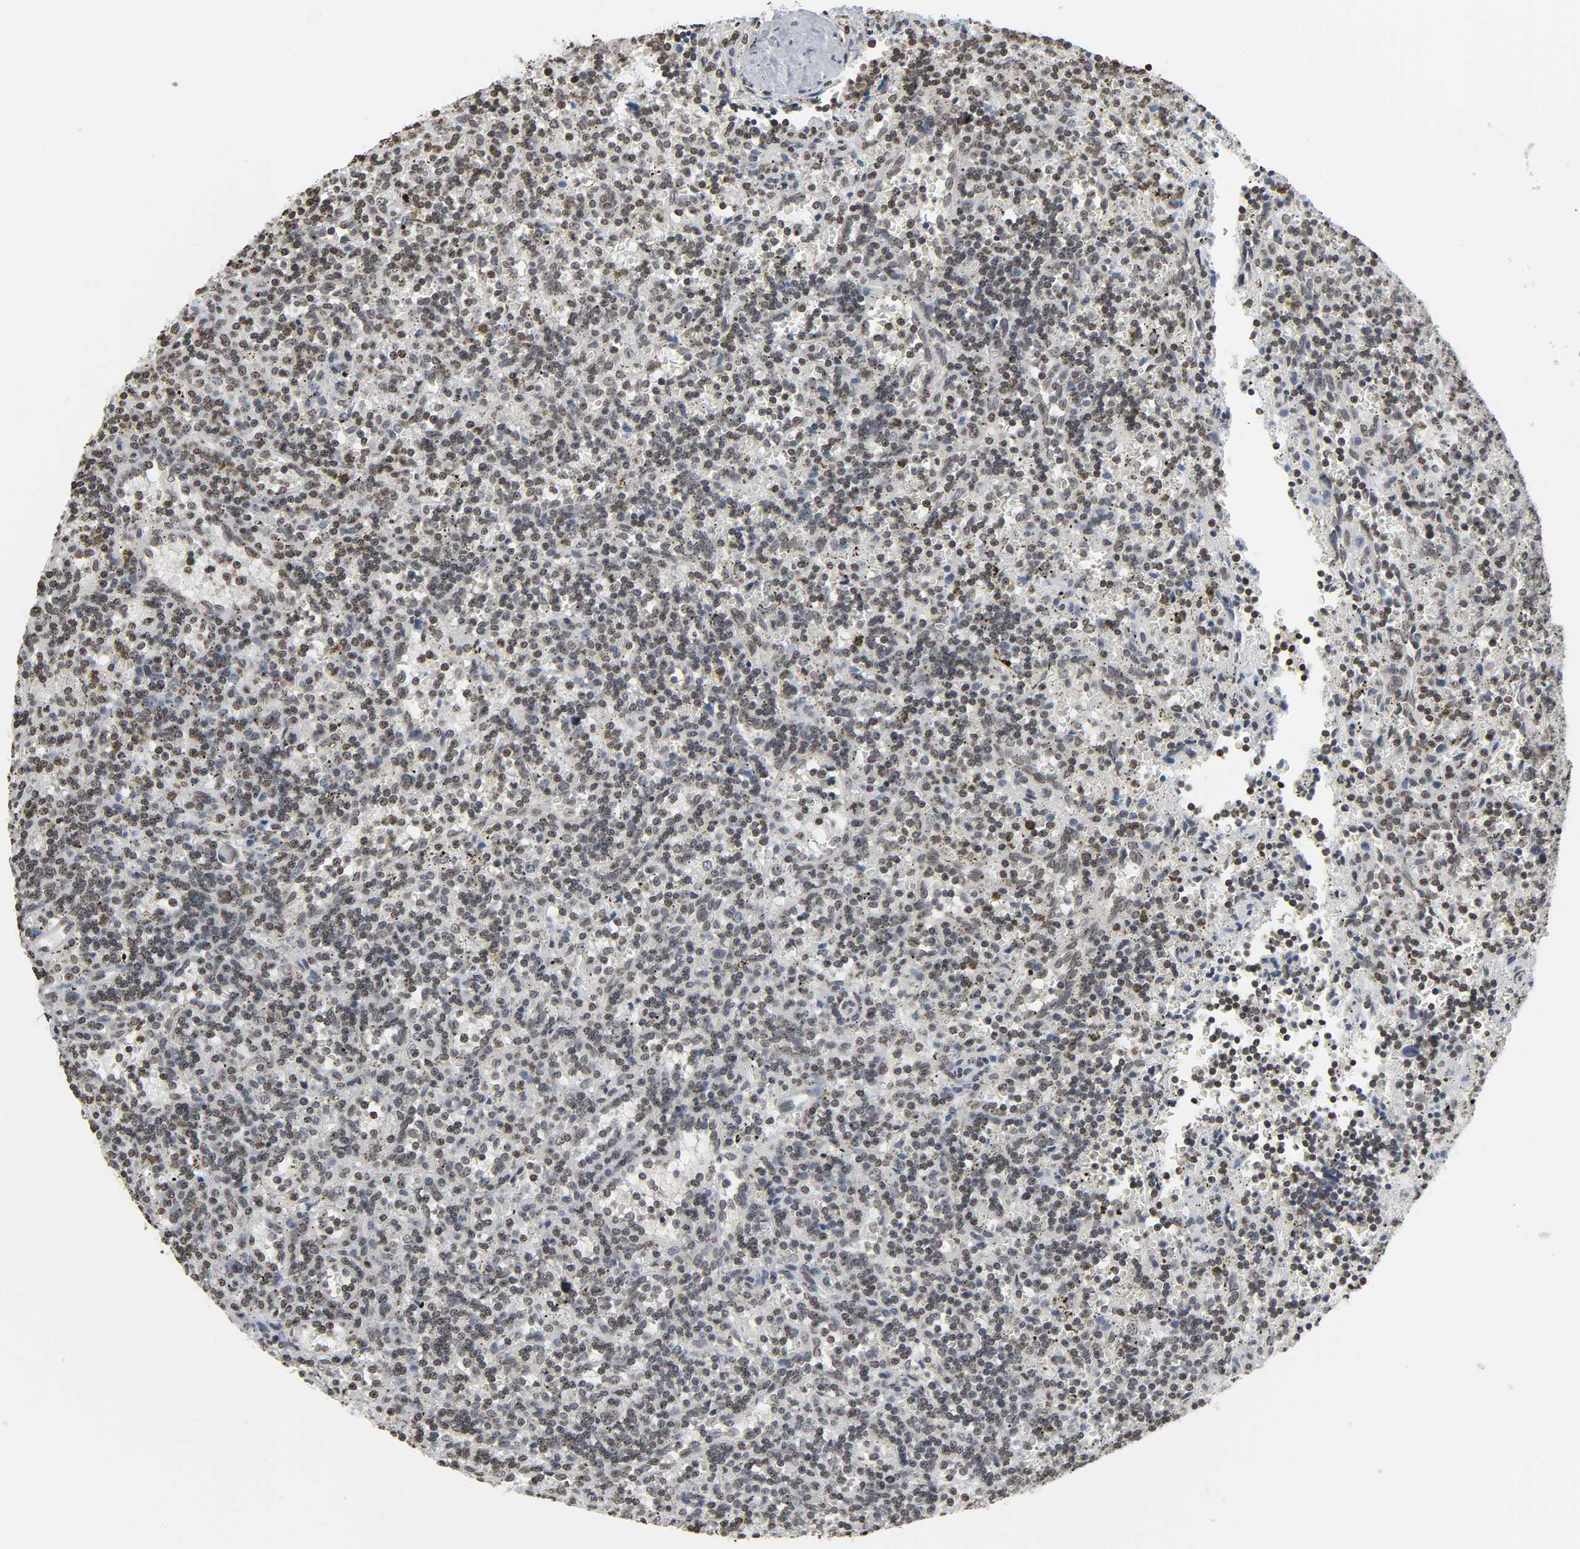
{"staining": {"intensity": "weak", "quantity": ">75%", "location": "nuclear"}, "tissue": "lymphoma", "cell_type": "Tumor cells", "image_type": "cancer", "snomed": [{"axis": "morphology", "description": "Malignant lymphoma, non-Hodgkin's type, Low grade"}, {"axis": "topography", "description": "Spleen"}], "caption": "The micrograph exhibits a brown stain indicating the presence of a protein in the nuclear of tumor cells in low-grade malignant lymphoma, non-Hodgkin's type. (brown staining indicates protein expression, while blue staining denotes nuclei).", "gene": "ELAVL1", "patient": {"sex": "male", "age": 73}}